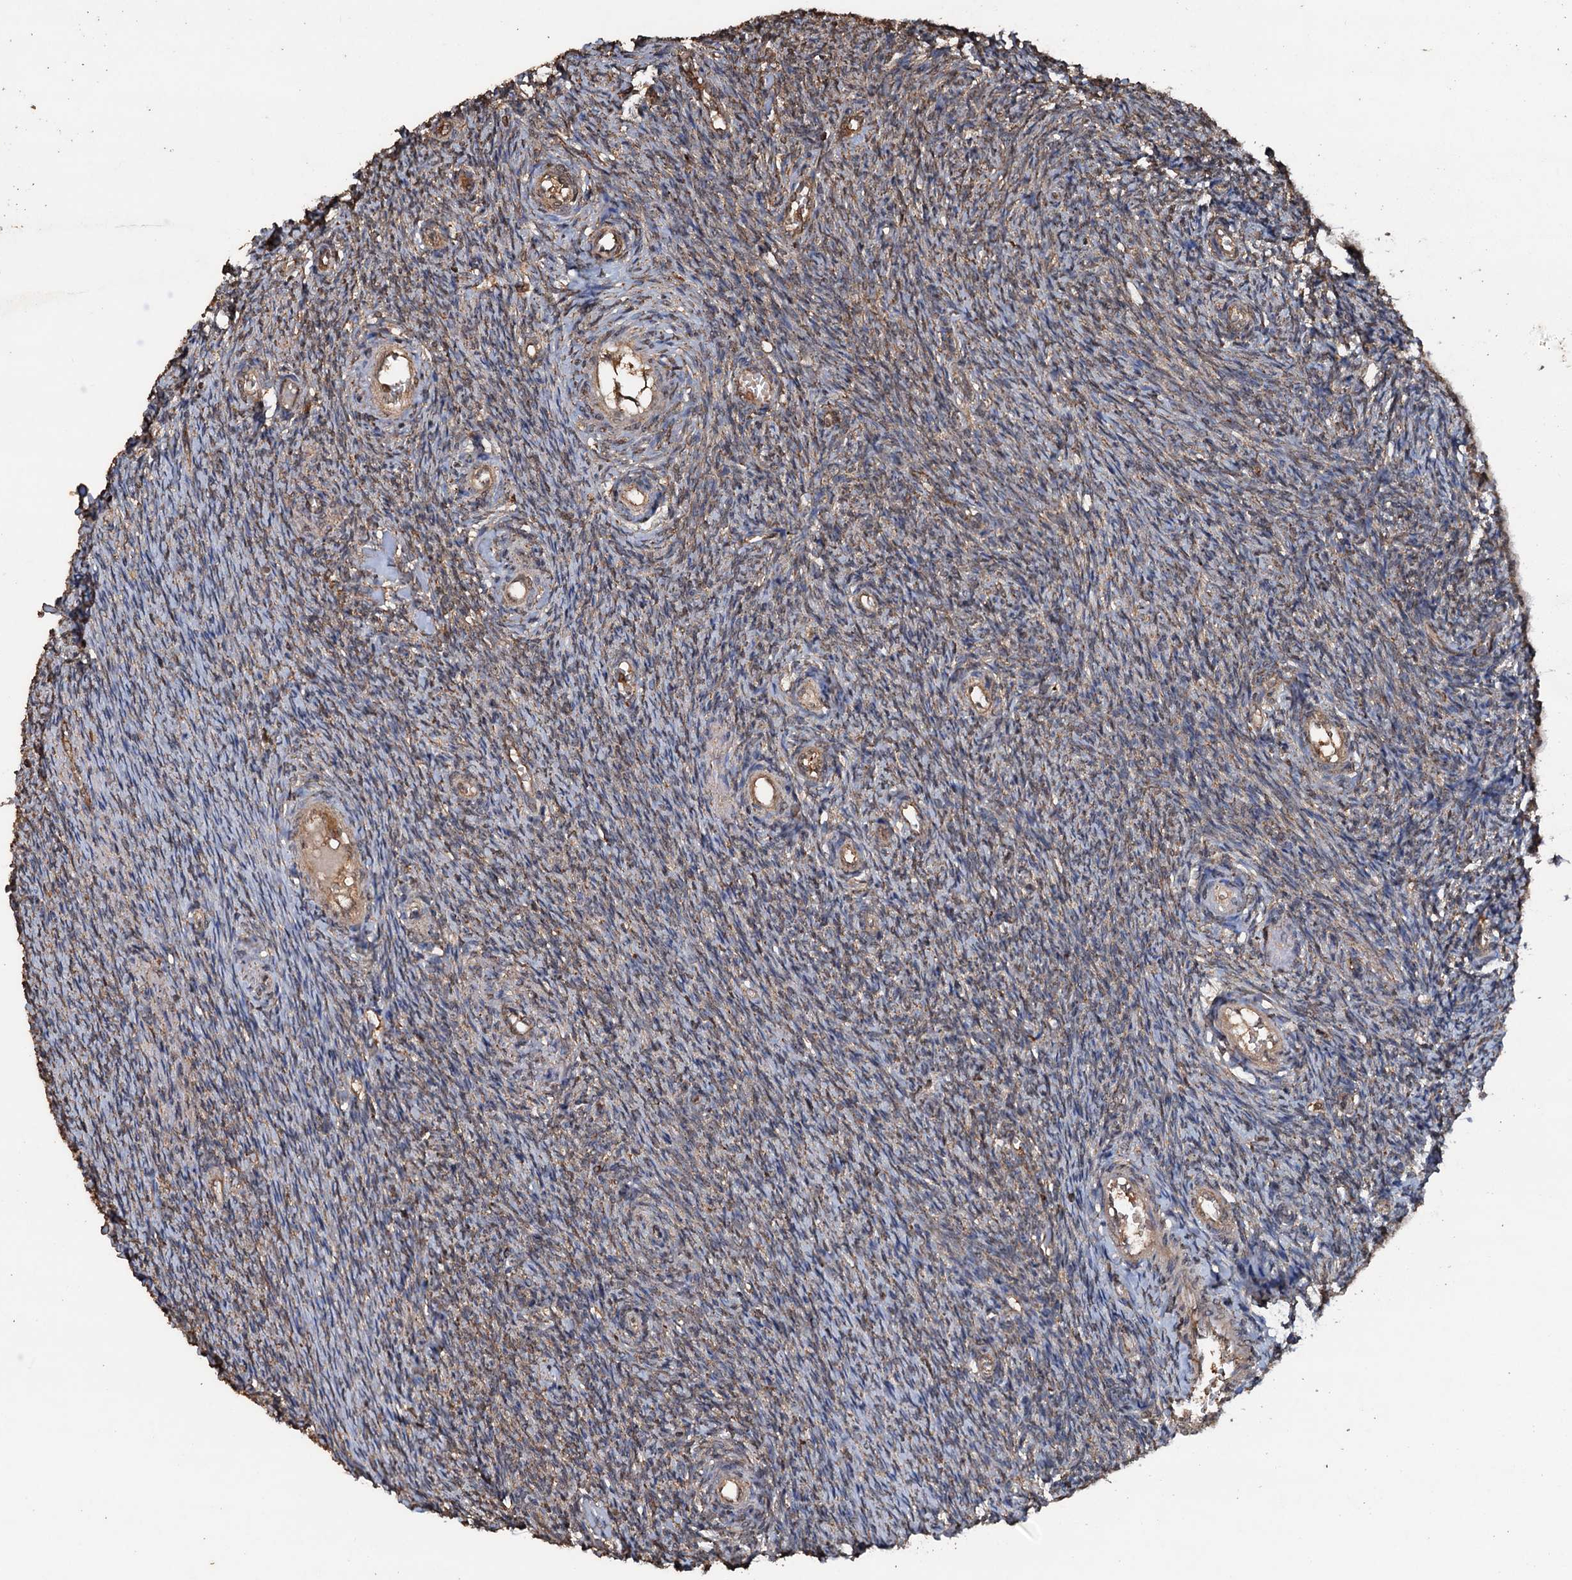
{"staining": {"intensity": "weak", "quantity": "25%-75%", "location": "cytoplasmic/membranous"}, "tissue": "ovary", "cell_type": "Ovarian stroma cells", "image_type": "normal", "snomed": [{"axis": "morphology", "description": "Normal tissue, NOS"}, {"axis": "topography", "description": "Ovary"}], "caption": "A low amount of weak cytoplasmic/membranous positivity is present in approximately 25%-75% of ovarian stroma cells in normal ovary. The staining was performed using DAB (3,3'-diaminobenzidine) to visualize the protein expression in brown, while the nuclei were stained in blue with hematoxylin (Magnification: 20x).", "gene": "PSMD9", "patient": {"sex": "female", "age": 44}}